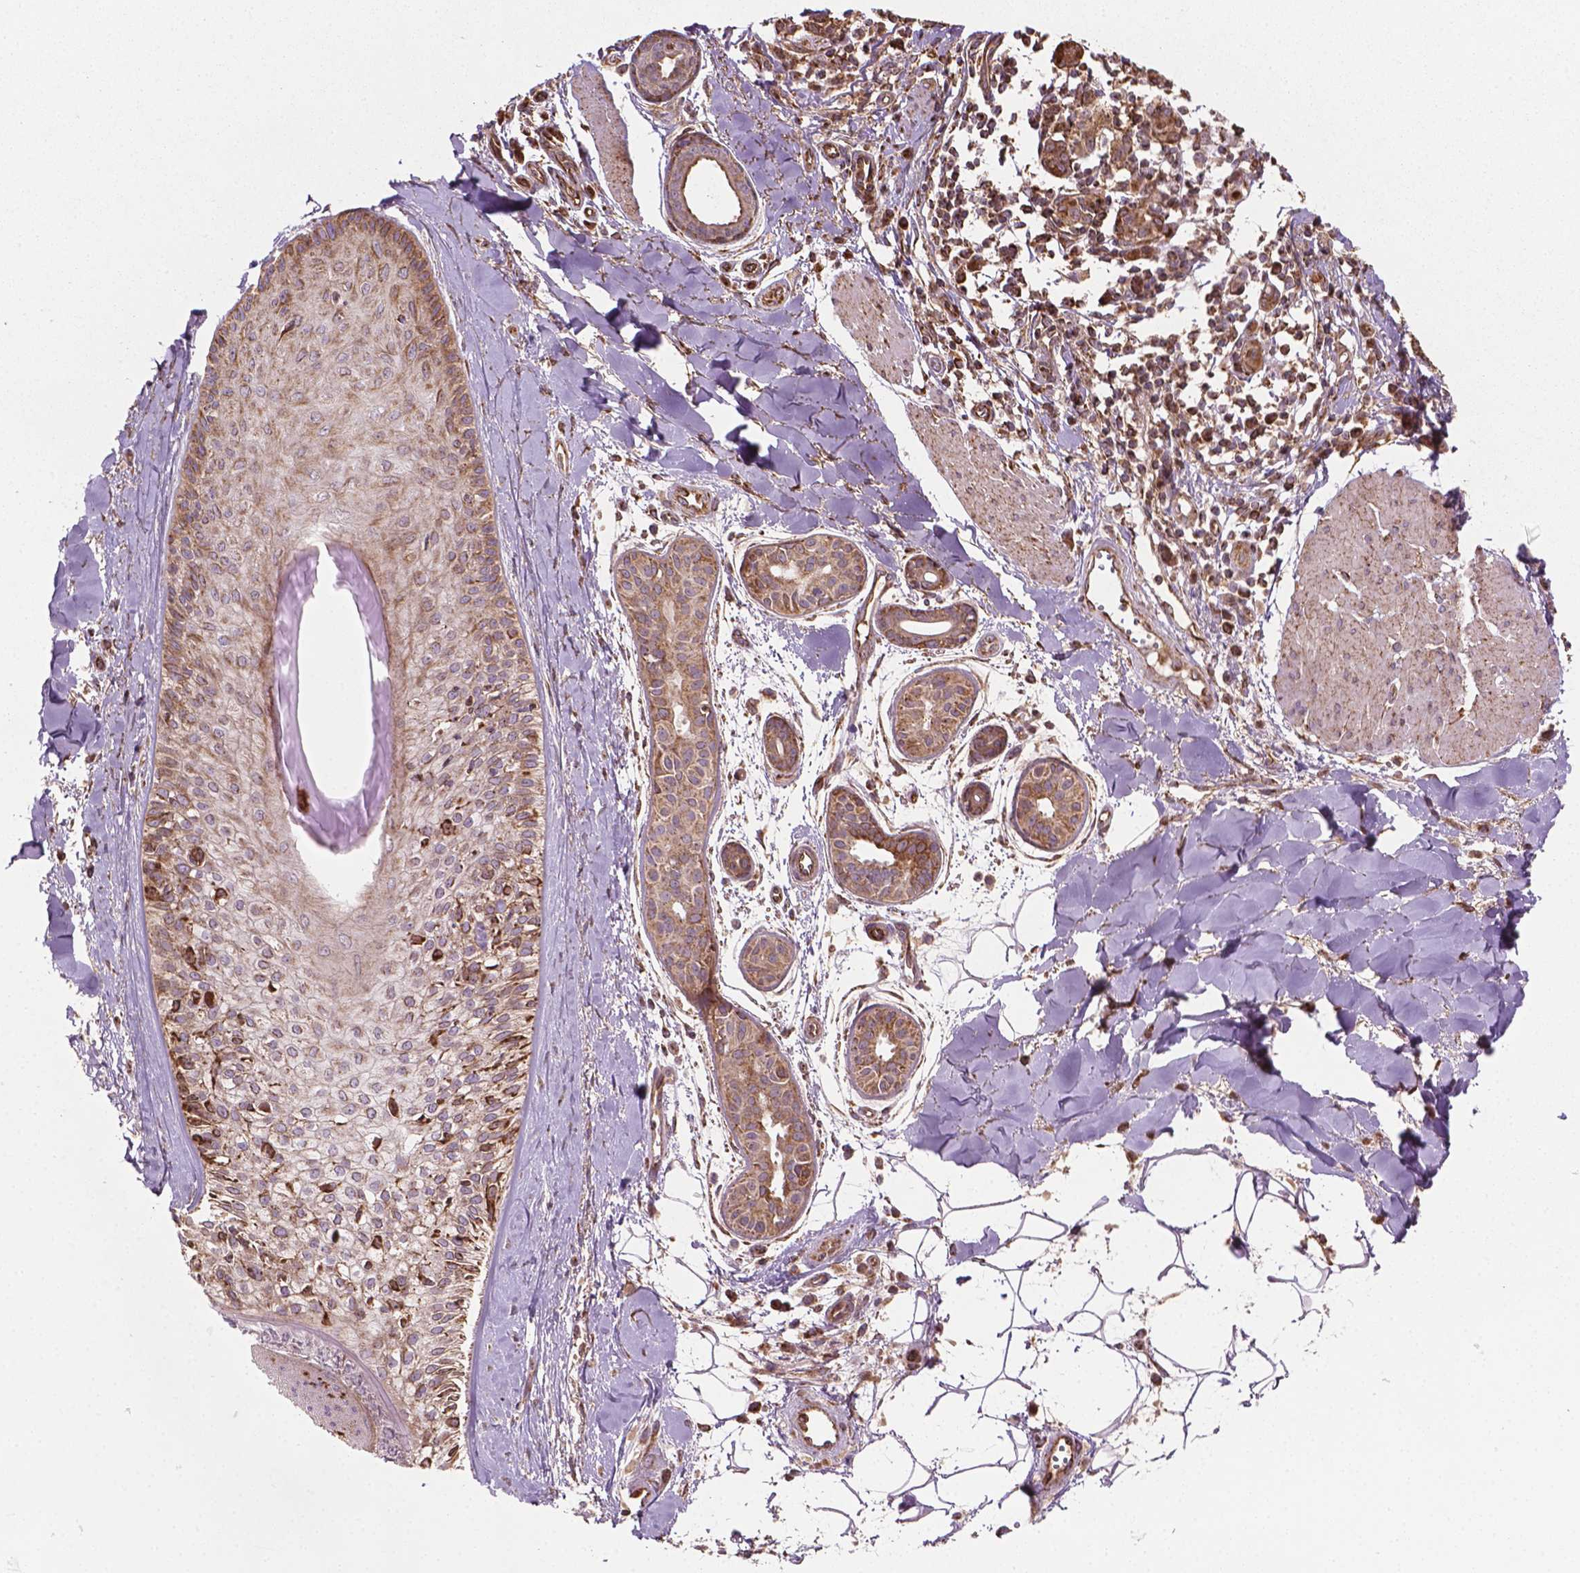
{"staining": {"intensity": "moderate", "quantity": "25%-75%", "location": "cytoplasmic/membranous"}, "tissue": "melanoma", "cell_type": "Tumor cells", "image_type": "cancer", "snomed": [{"axis": "morphology", "description": "Malignant melanoma, NOS"}, {"axis": "topography", "description": "Skin"}], "caption": "The histopathology image exhibits staining of malignant melanoma, revealing moderate cytoplasmic/membranous protein expression (brown color) within tumor cells. Immunohistochemistry stains the protein in brown and the nuclei are stained blue.", "gene": "HS3ST3A1", "patient": {"sex": "male", "age": 48}}